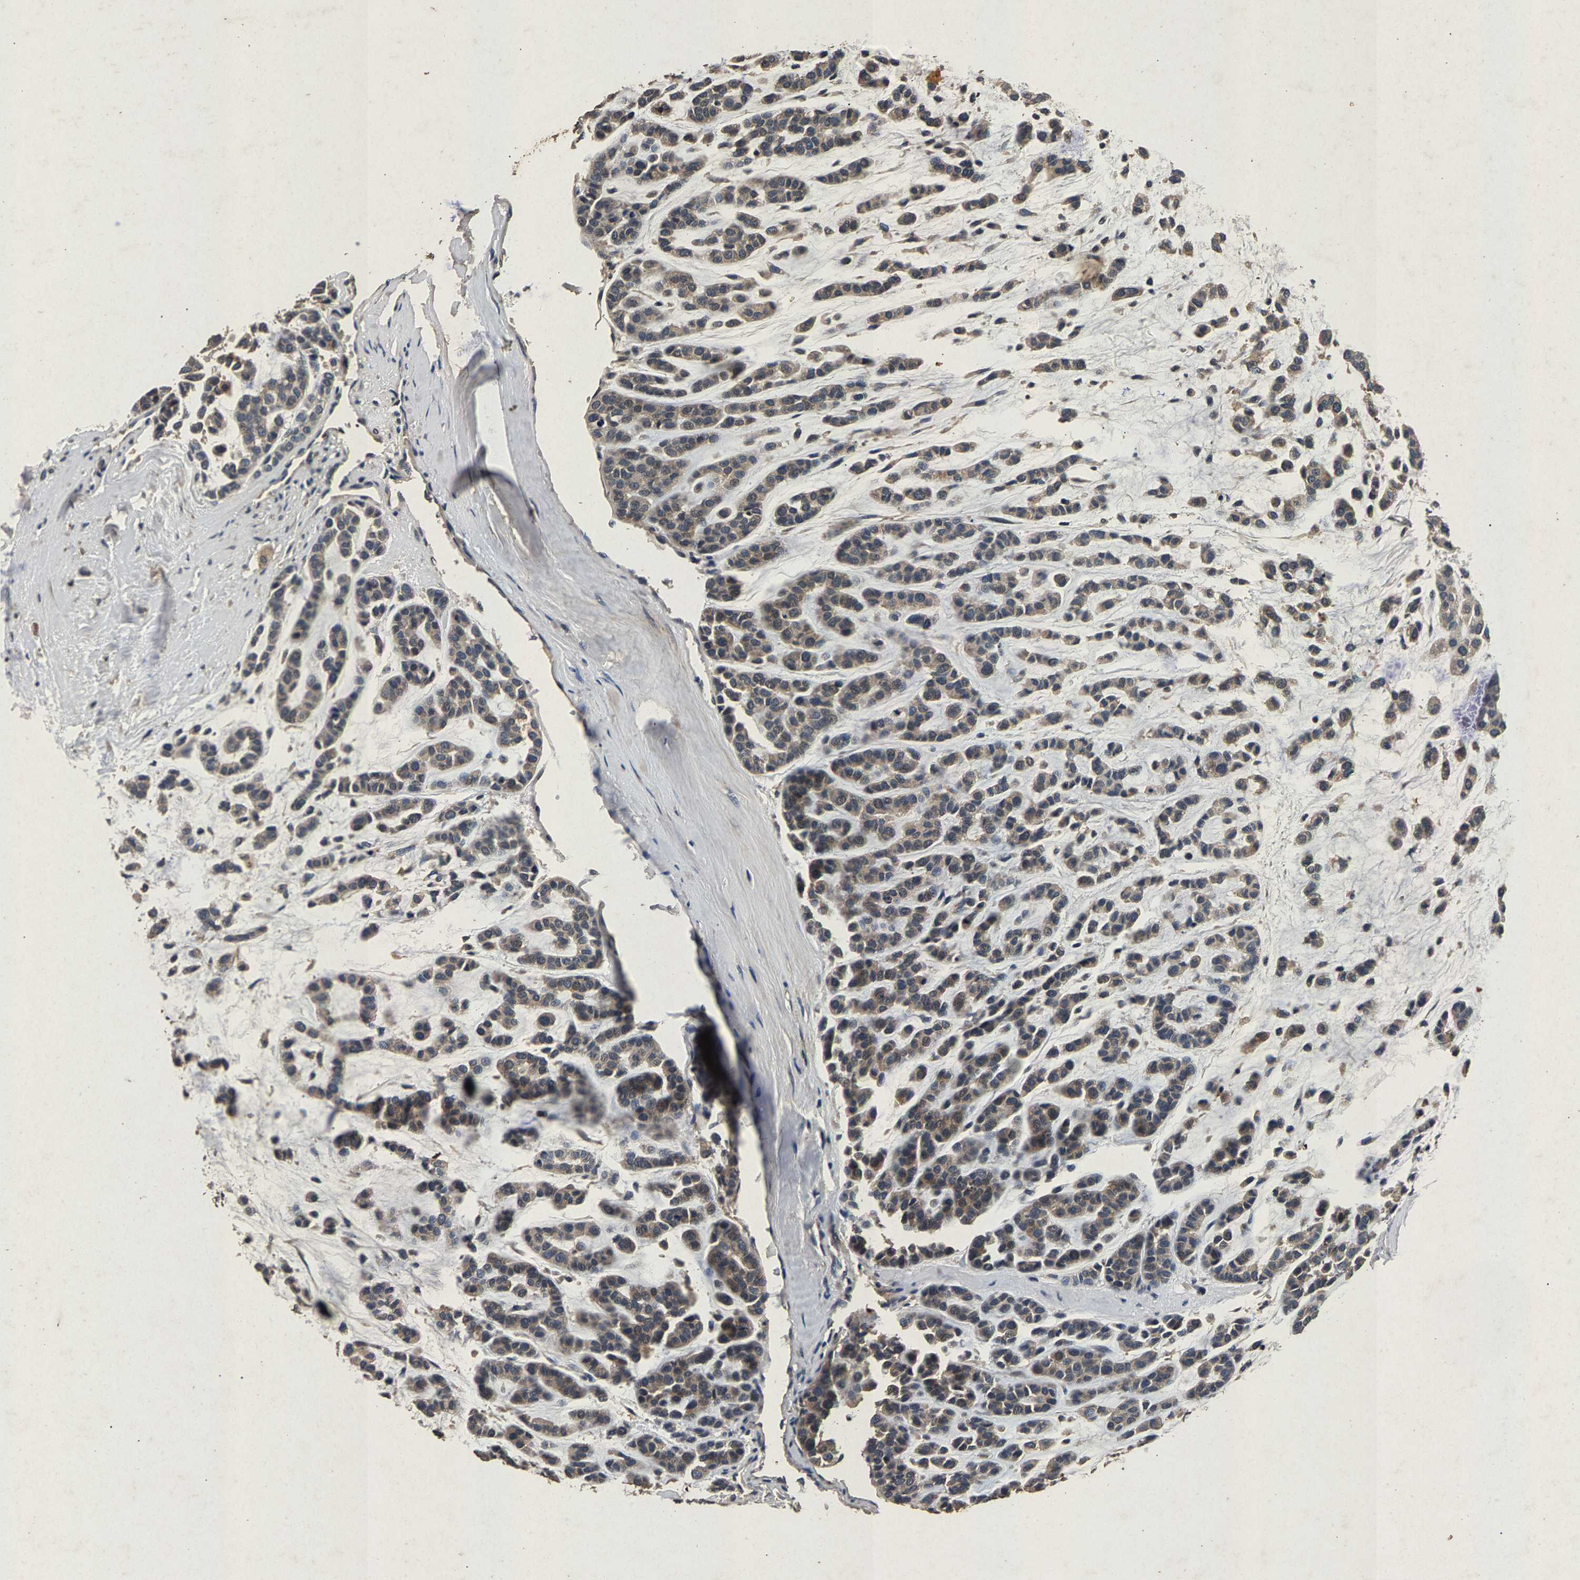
{"staining": {"intensity": "weak", "quantity": ">75%", "location": "cytoplasmic/membranous"}, "tissue": "head and neck cancer", "cell_type": "Tumor cells", "image_type": "cancer", "snomed": [{"axis": "morphology", "description": "Adenocarcinoma, NOS"}, {"axis": "morphology", "description": "Adenoma, NOS"}, {"axis": "topography", "description": "Head-Neck"}], "caption": "A brown stain labels weak cytoplasmic/membranous positivity of a protein in head and neck cancer tumor cells. The staining is performed using DAB (3,3'-diaminobenzidine) brown chromogen to label protein expression. The nuclei are counter-stained blue using hematoxylin.", "gene": "PPP1CC", "patient": {"sex": "female", "age": 55}}